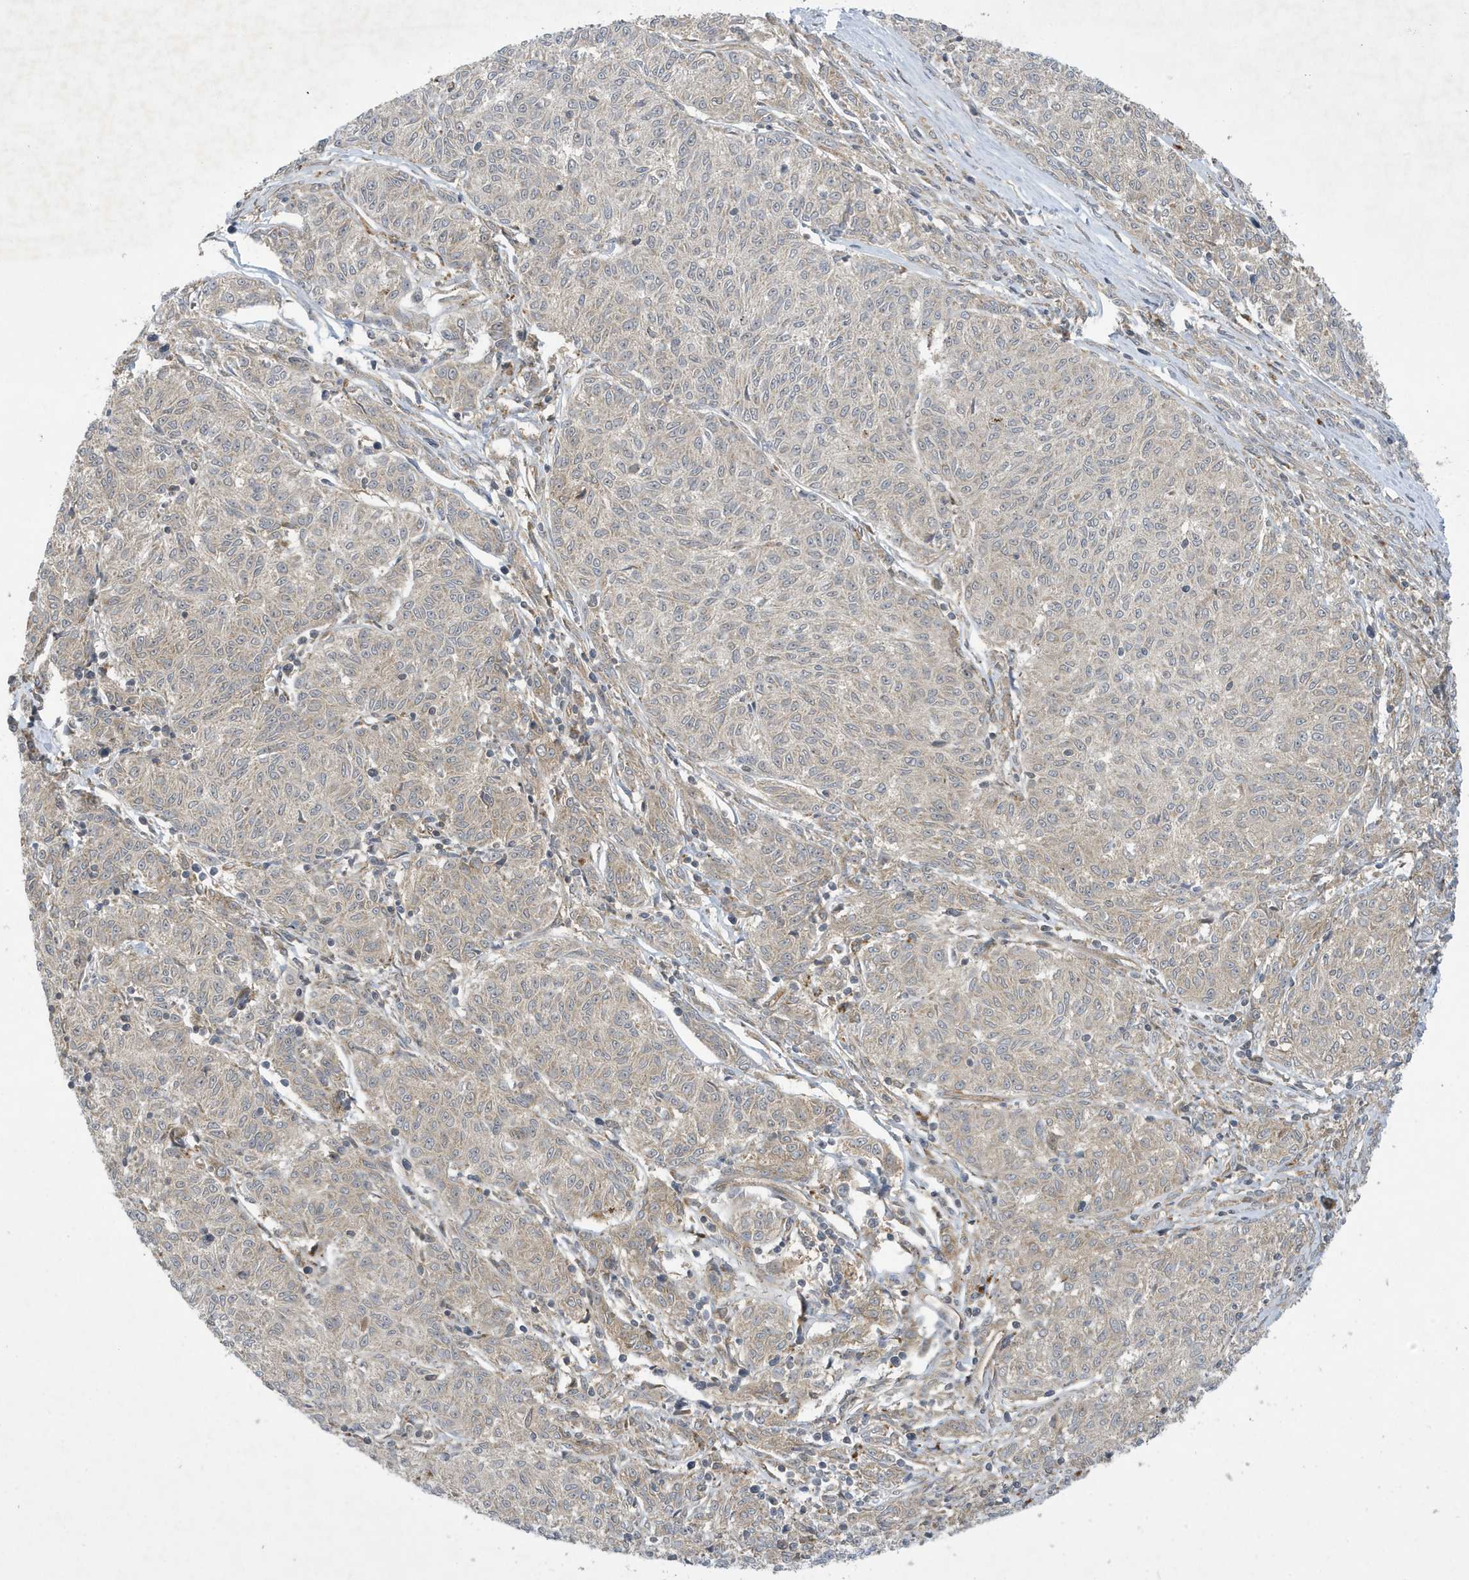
{"staining": {"intensity": "weak", "quantity": "<25%", "location": "cytoplasmic/membranous"}, "tissue": "melanoma", "cell_type": "Tumor cells", "image_type": "cancer", "snomed": [{"axis": "morphology", "description": "Malignant melanoma, NOS"}, {"axis": "topography", "description": "Skin"}], "caption": "High magnification brightfield microscopy of malignant melanoma stained with DAB (3,3'-diaminobenzidine) (brown) and counterstained with hematoxylin (blue): tumor cells show no significant expression.", "gene": "NCOA7", "patient": {"sex": "female", "age": 72}}